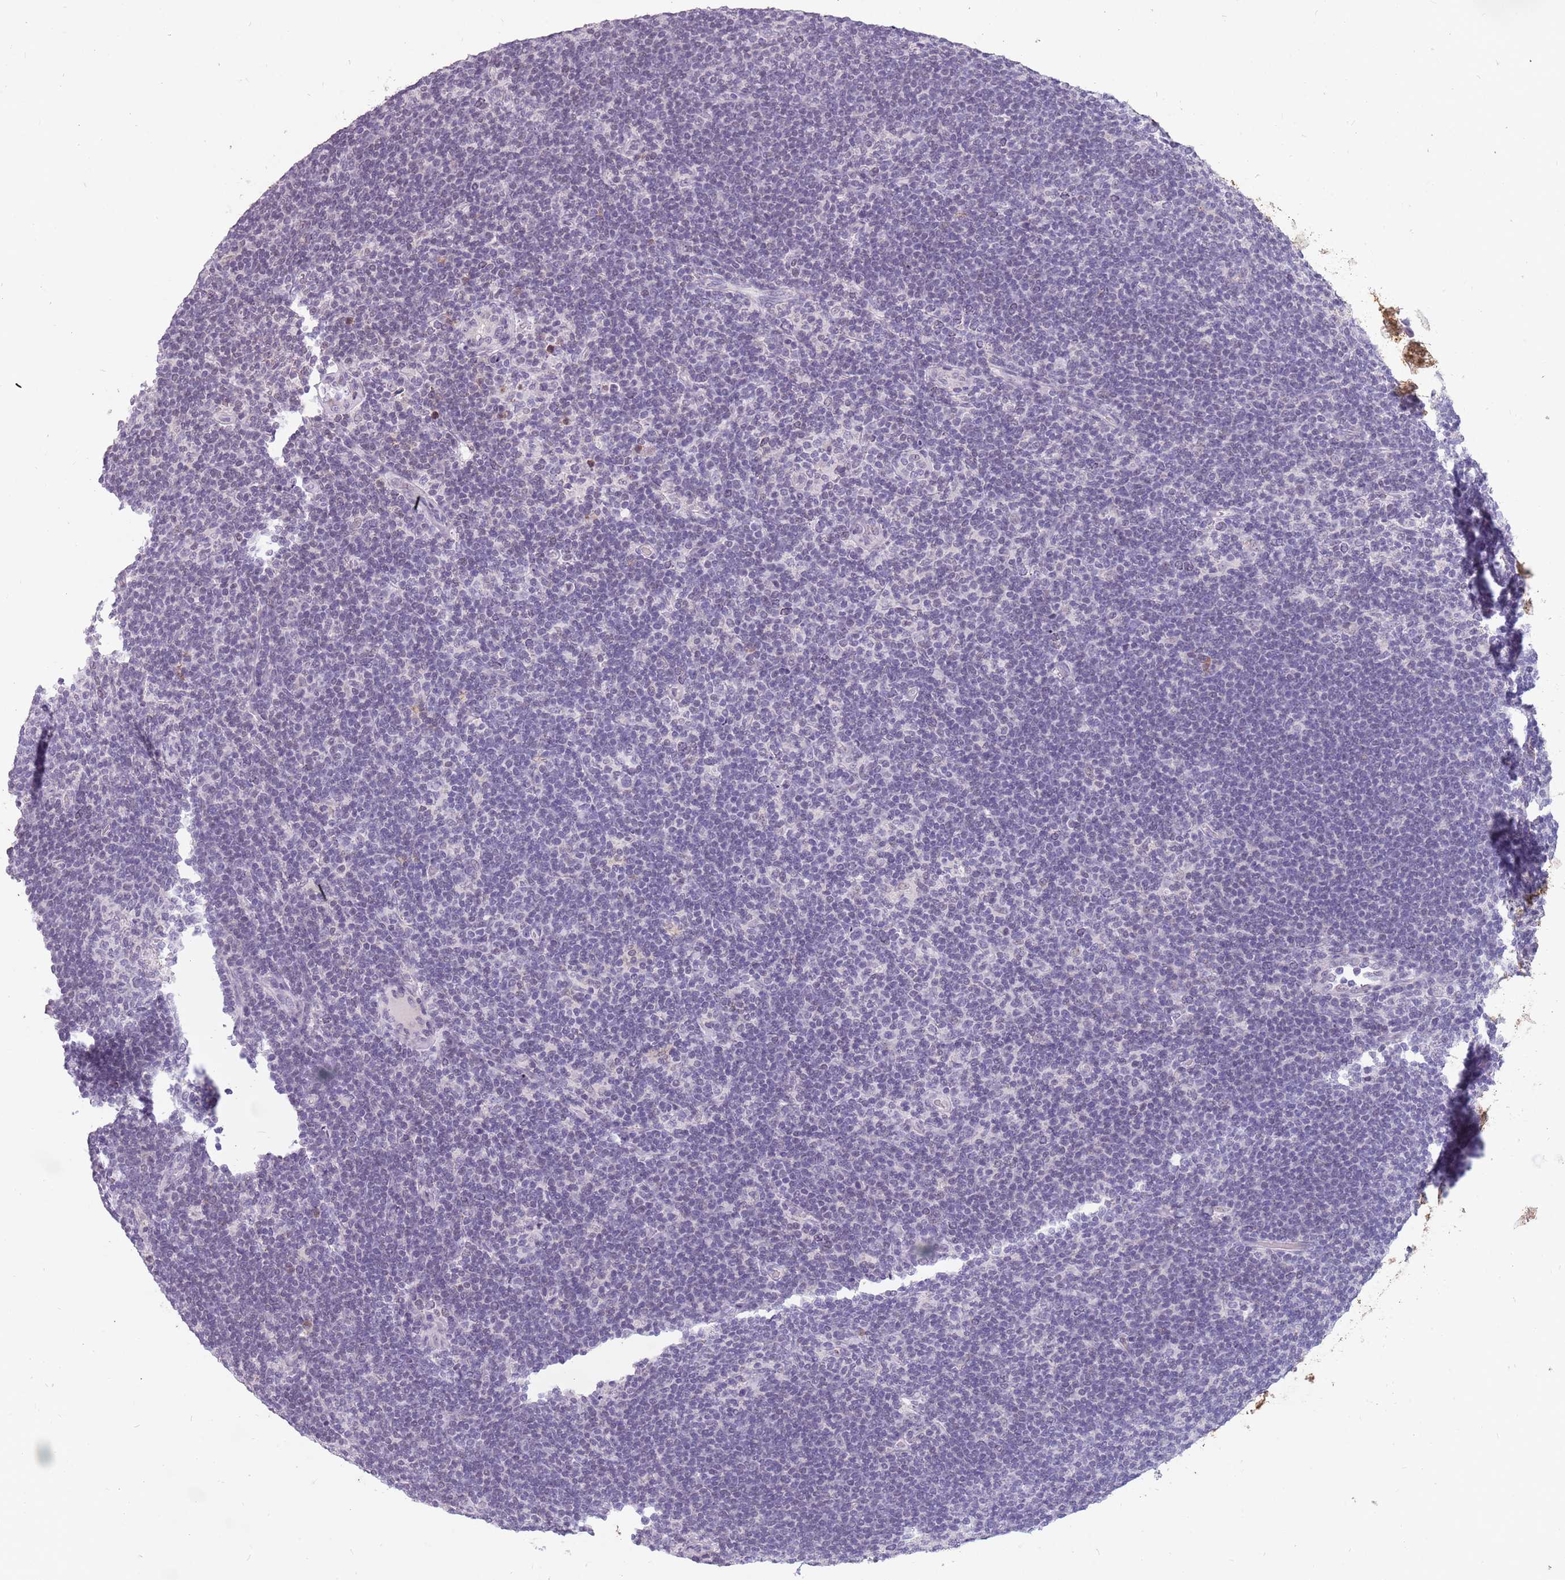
{"staining": {"intensity": "negative", "quantity": "none", "location": "none"}, "tissue": "lymphoma", "cell_type": "Tumor cells", "image_type": "cancer", "snomed": [{"axis": "morphology", "description": "Hodgkin's disease, NOS"}, {"axis": "topography", "description": "Lymph node"}], "caption": "Tumor cells show no significant protein staining in Hodgkin's disease.", "gene": "NEK6", "patient": {"sex": "female", "age": 57}}